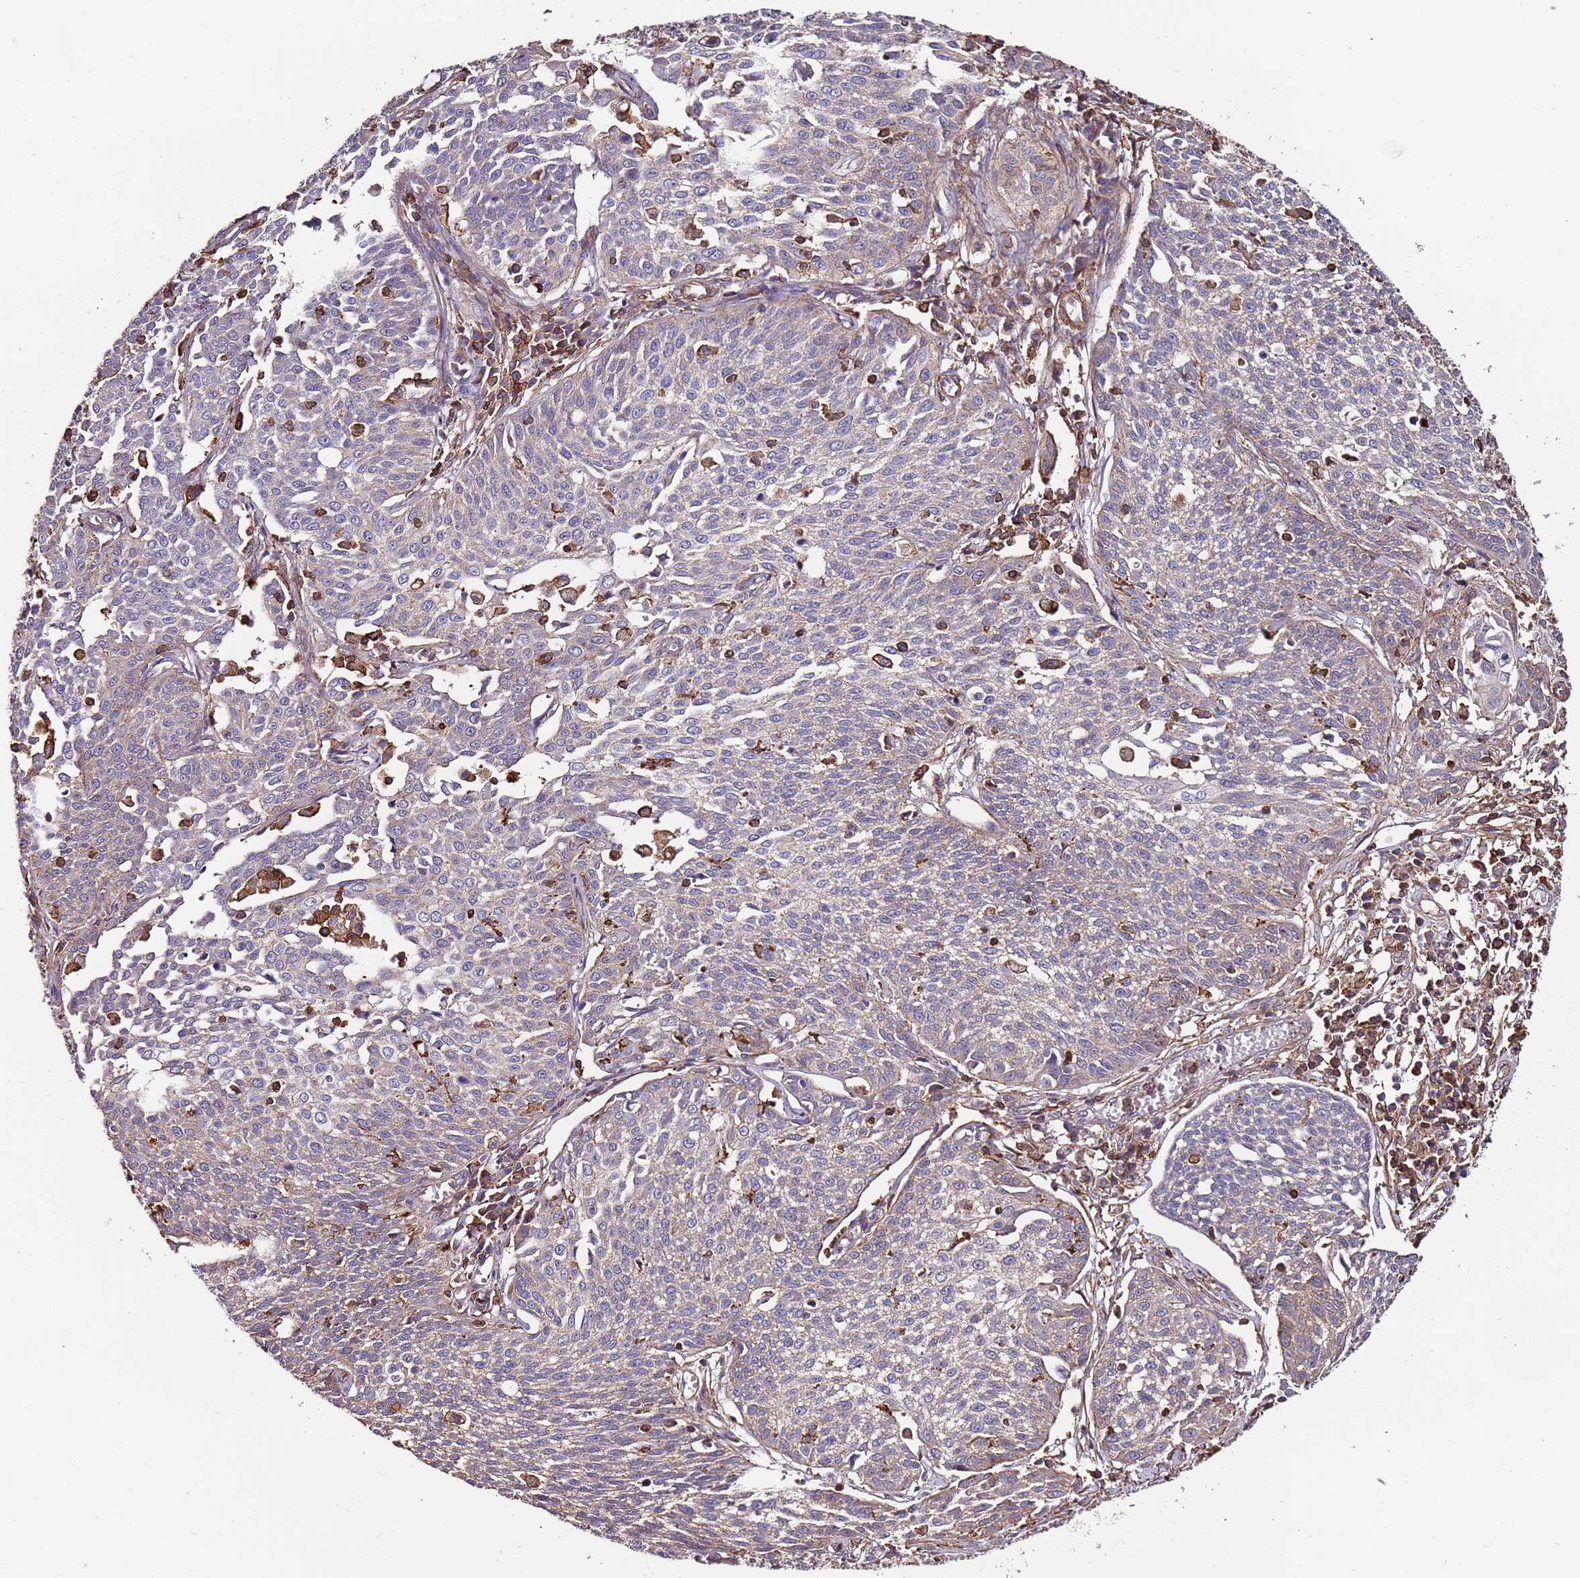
{"staining": {"intensity": "negative", "quantity": "none", "location": "none"}, "tissue": "cervical cancer", "cell_type": "Tumor cells", "image_type": "cancer", "snomed": [{"axis": "morphology", "description": "Squamous cell carcinoma, NOS"}, {"axis": "topography", "description": "Cervix"}], "caption": "Tumor cells show no significant protein expression in cervical cancer.", "gene": "CYP2U1", "patient": {"sex": "female", "age": 34}}